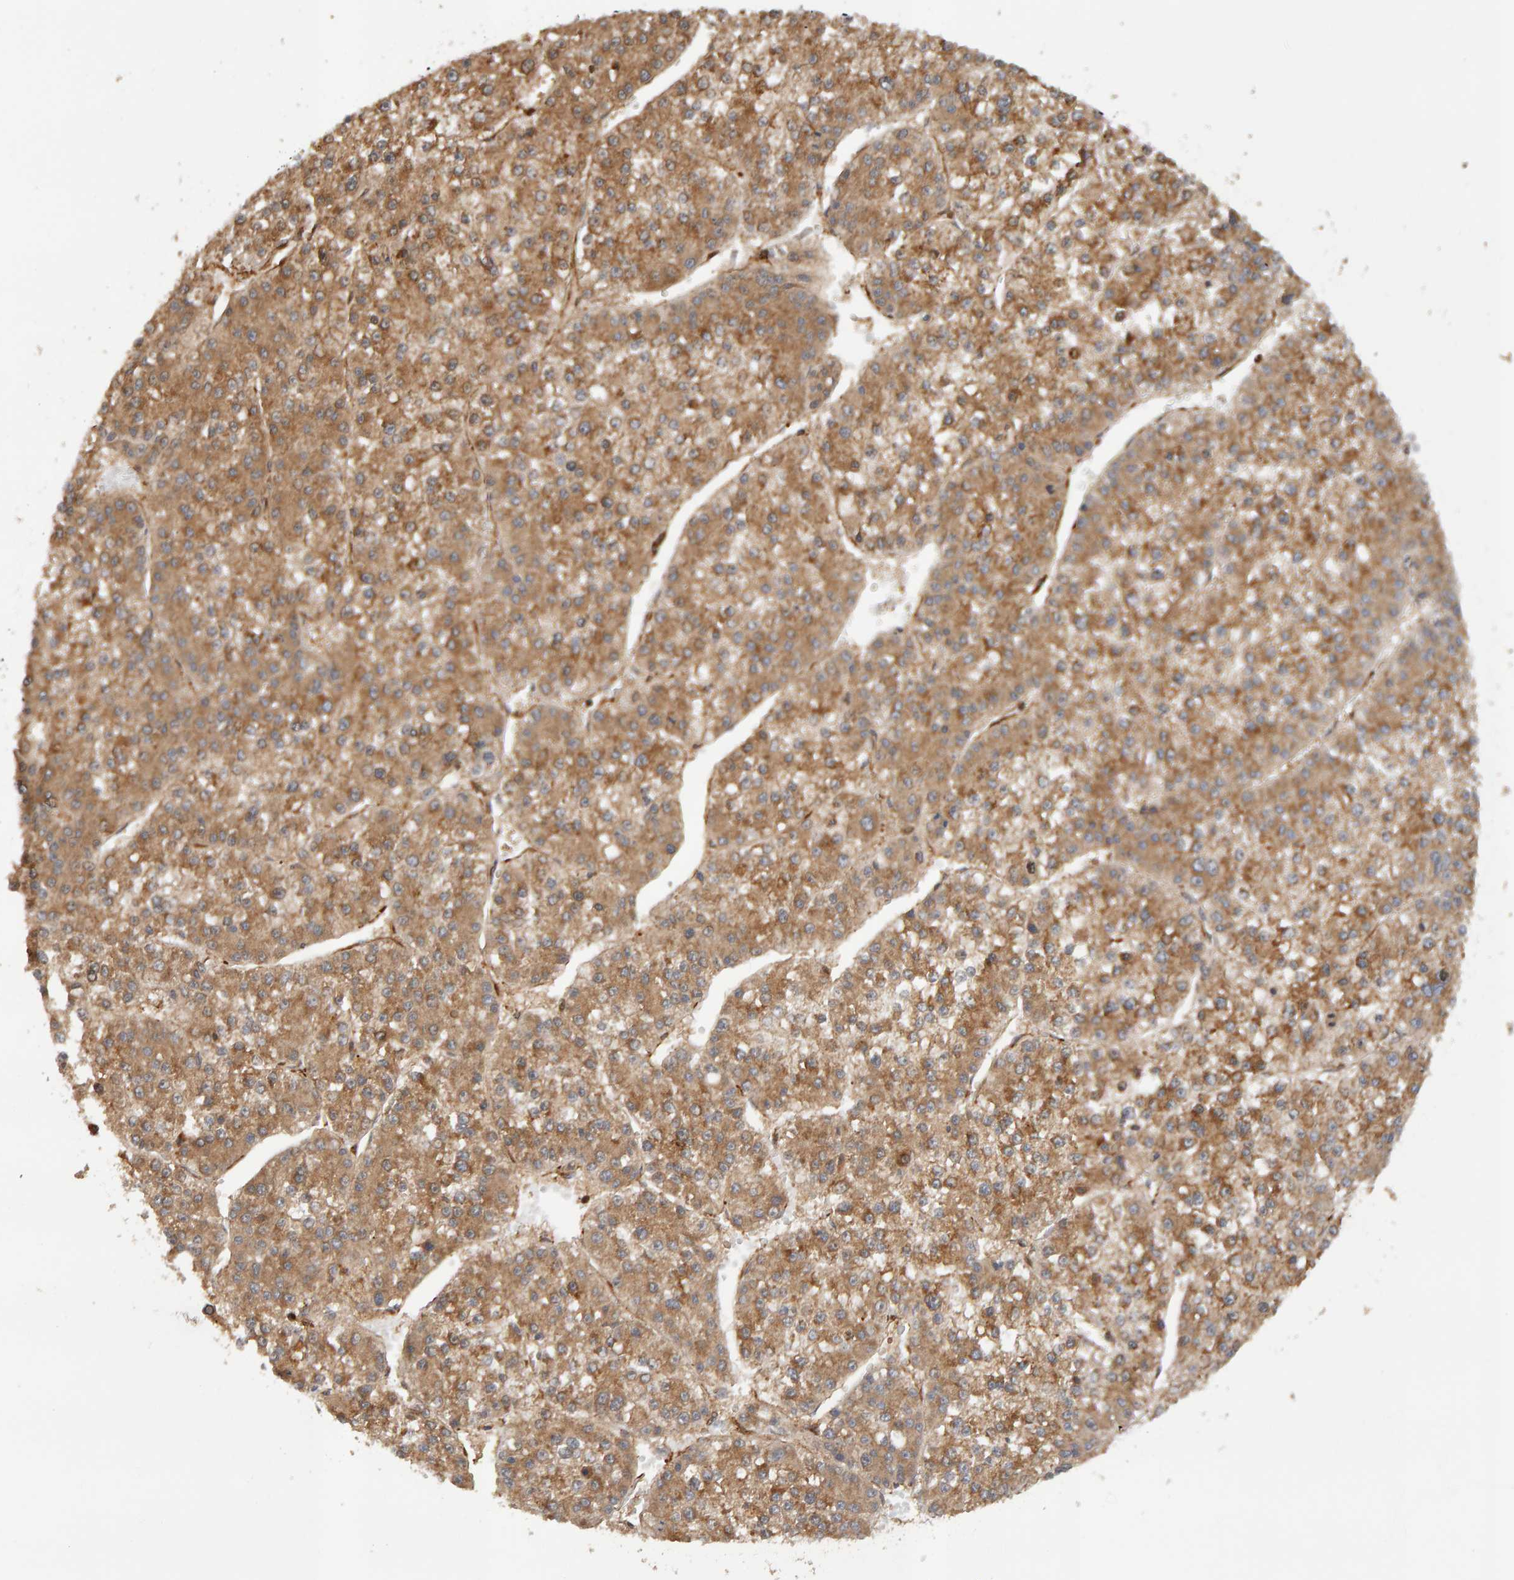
{"staining": {"intensity": "moderate", "quantity": ">75%", "location": "cytoplasmic/membranous"}, "tissue": "liver cancer", "cell_type": "Tumor cells", "image_type": "cancer", "snomed": [{"axis": "morphology", "description": "Carcinoma, Hepatocellular, NOS"}, {"axis": "topography", "description": "Liver"}], "caption": "Immunohistochemistry (IHC) staining of hepatocellular carcinoma (liver), which shows medium levels of moderate cytoplasmic/membranous staining in about >75% of tumor cells indicating moderate cytoplasmic/membranous protein expression. The staining was performed using DAB (brown) for protein detection and nuclei were counterstained in hematoxylin (blue).", "gene": "SYNRG", "patient": {"sex": "female", "age": 73}}